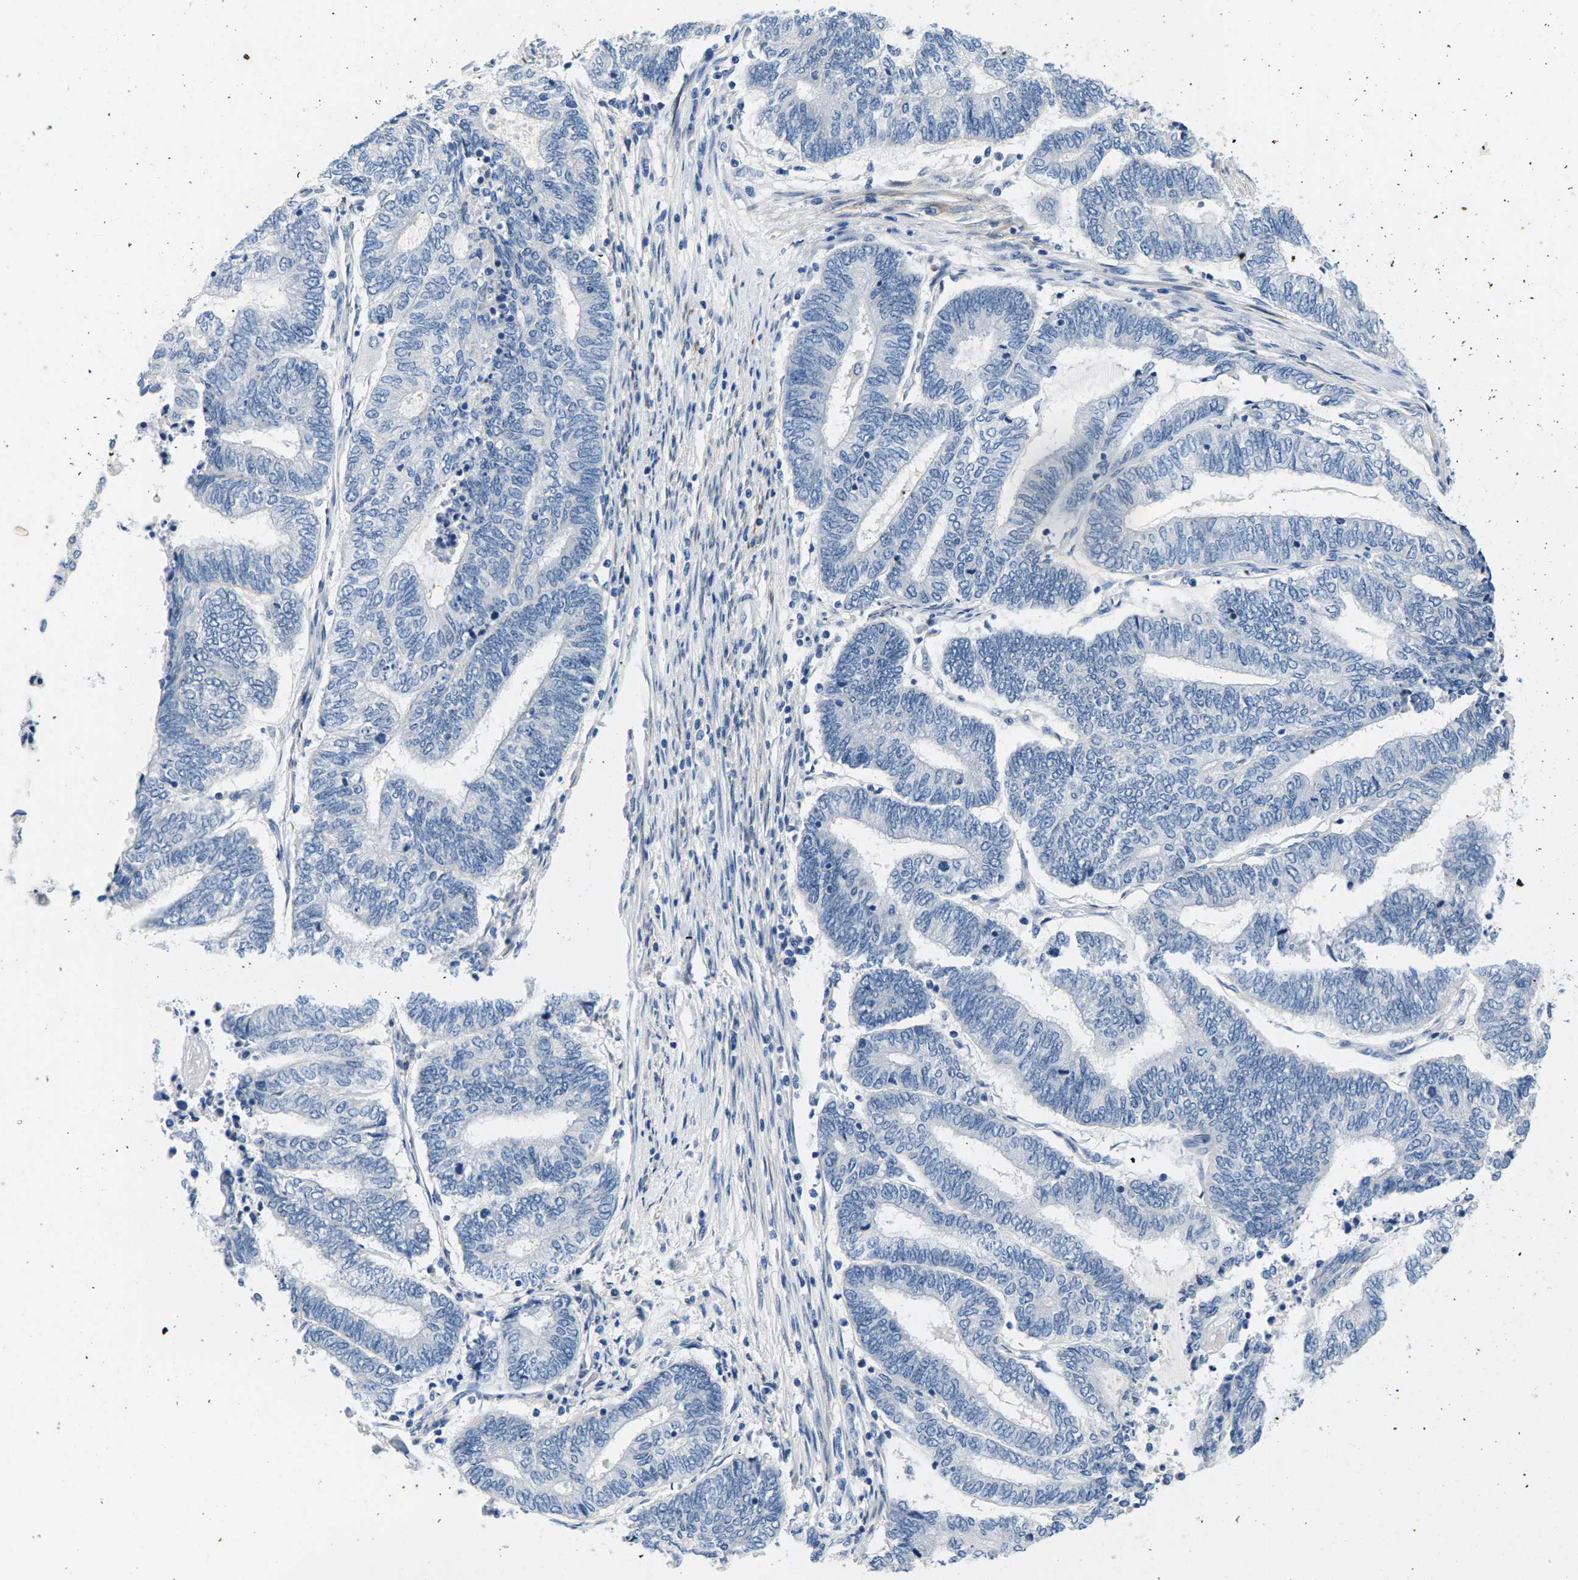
{"staining": {"intensity": "negative", "quantity": "none", "location": "none"}, "tissue": "endometrial cancer", "cell_type": "Tumor cells", "image_type": "cancer", "snomed": [{"axis": "morphology", "description": "Adenocarcinoma, NOS"}, {"axis": "topography", "description": "Uterus"}, {"axis": "topography", "description": "Endometrium"}], "caption": "A micrograph of human endometrial adenocarcinoma is negative for staining in tumor cells.", "gene": "TSPAN2", "patient": {"sex": "female", "age": 70}}